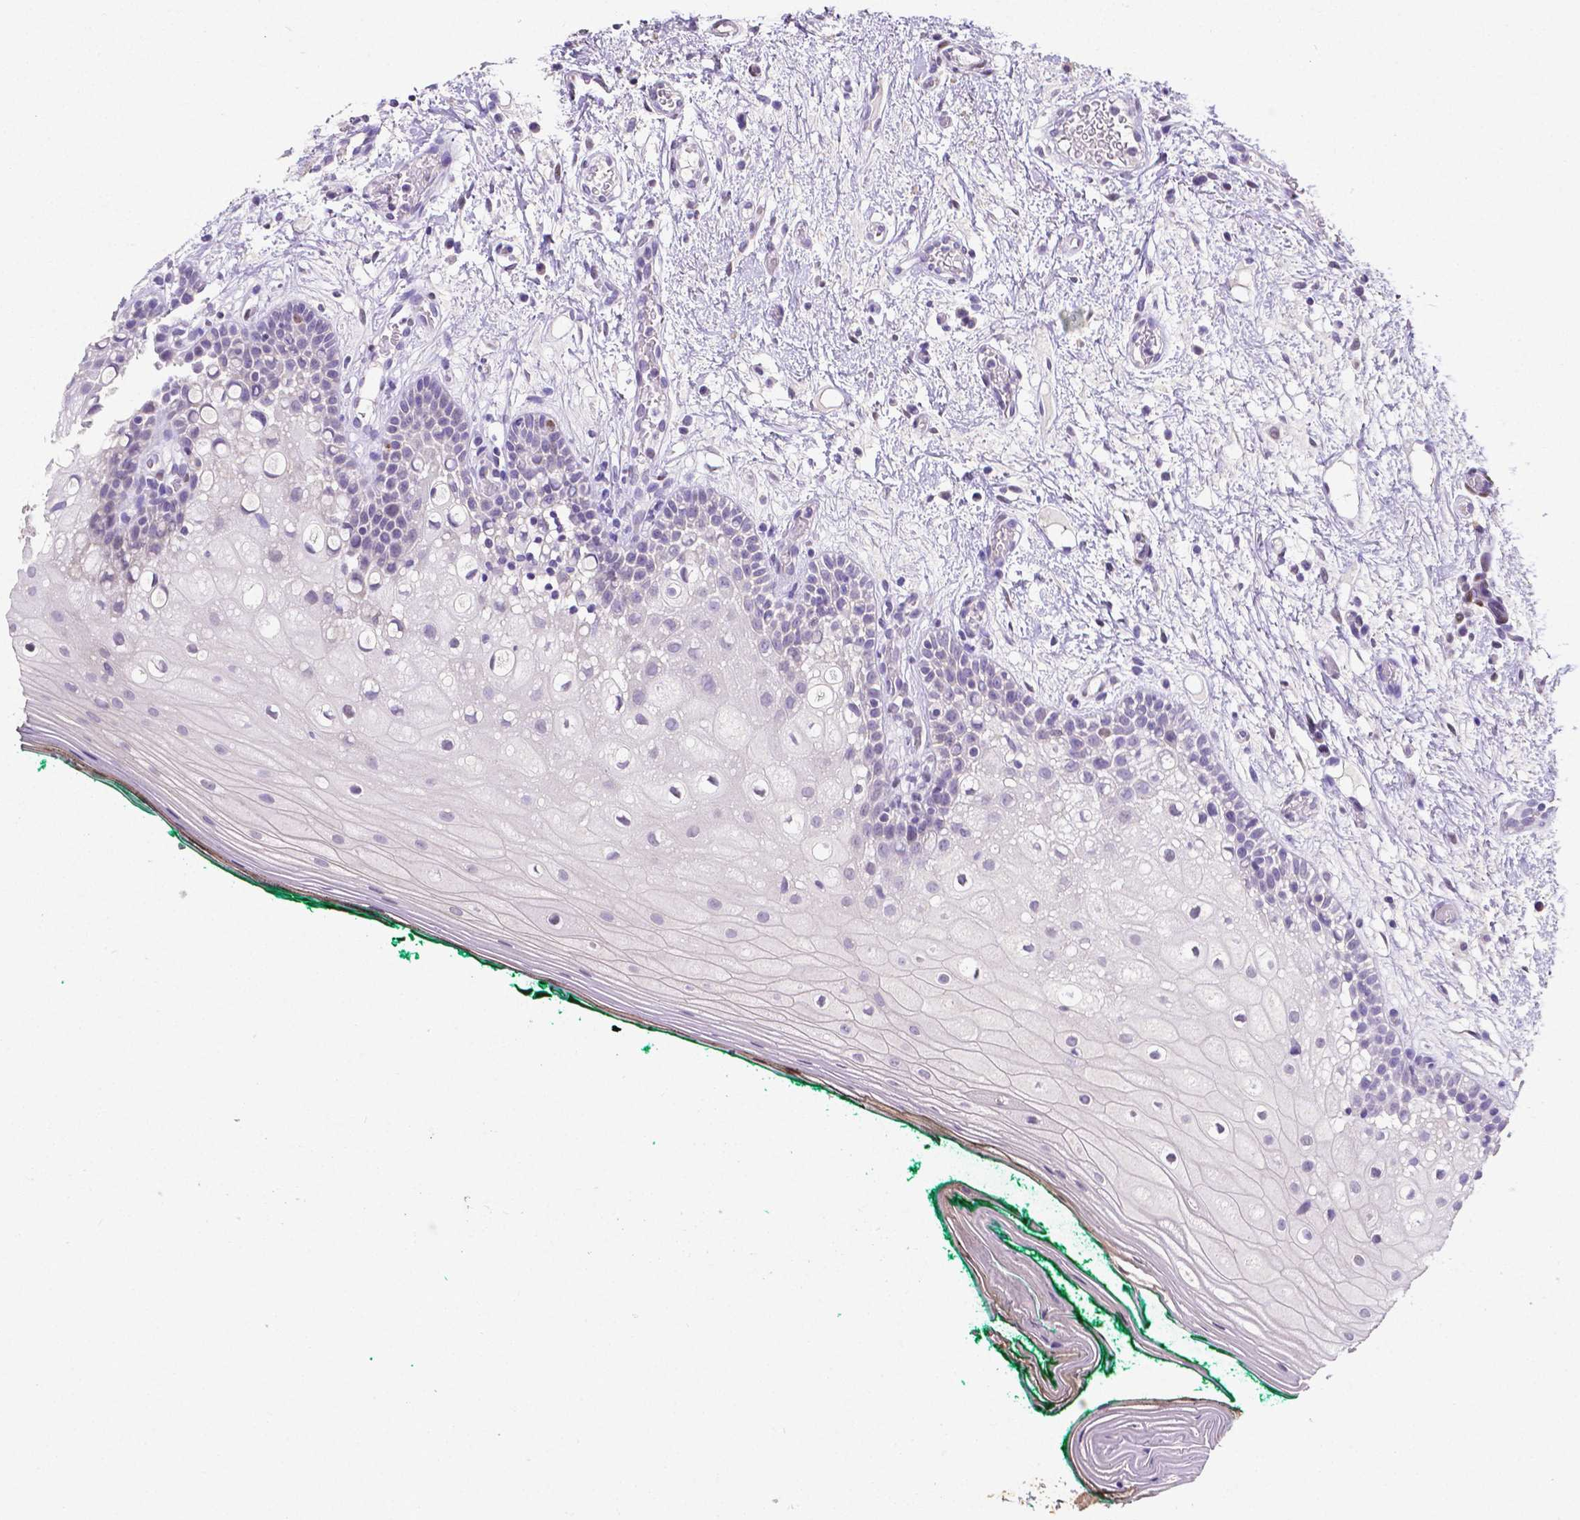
{"staining": {"intensity": "negative", "quantity": "none", "location": "none"}, "tissue": "oral mucosa", "cell_type": "Squamous epithelial cells", "image_type": "normal", "snomed": [{"axis": "morphology", "description": "Normal tissue, NOS"}, {"axis": "topography", "description": "Oral tissue"}], "caption": "Histopathology image shows no protein staining in squamous epithelial cells of benign oral mucosa. (DAB (3,3'-diaminobenzidine) immunohistochemistry visualized using brightfield microscopy, high magnification).", "gene": "SATB2", "patient": {"sex": "female", "age": 83}}